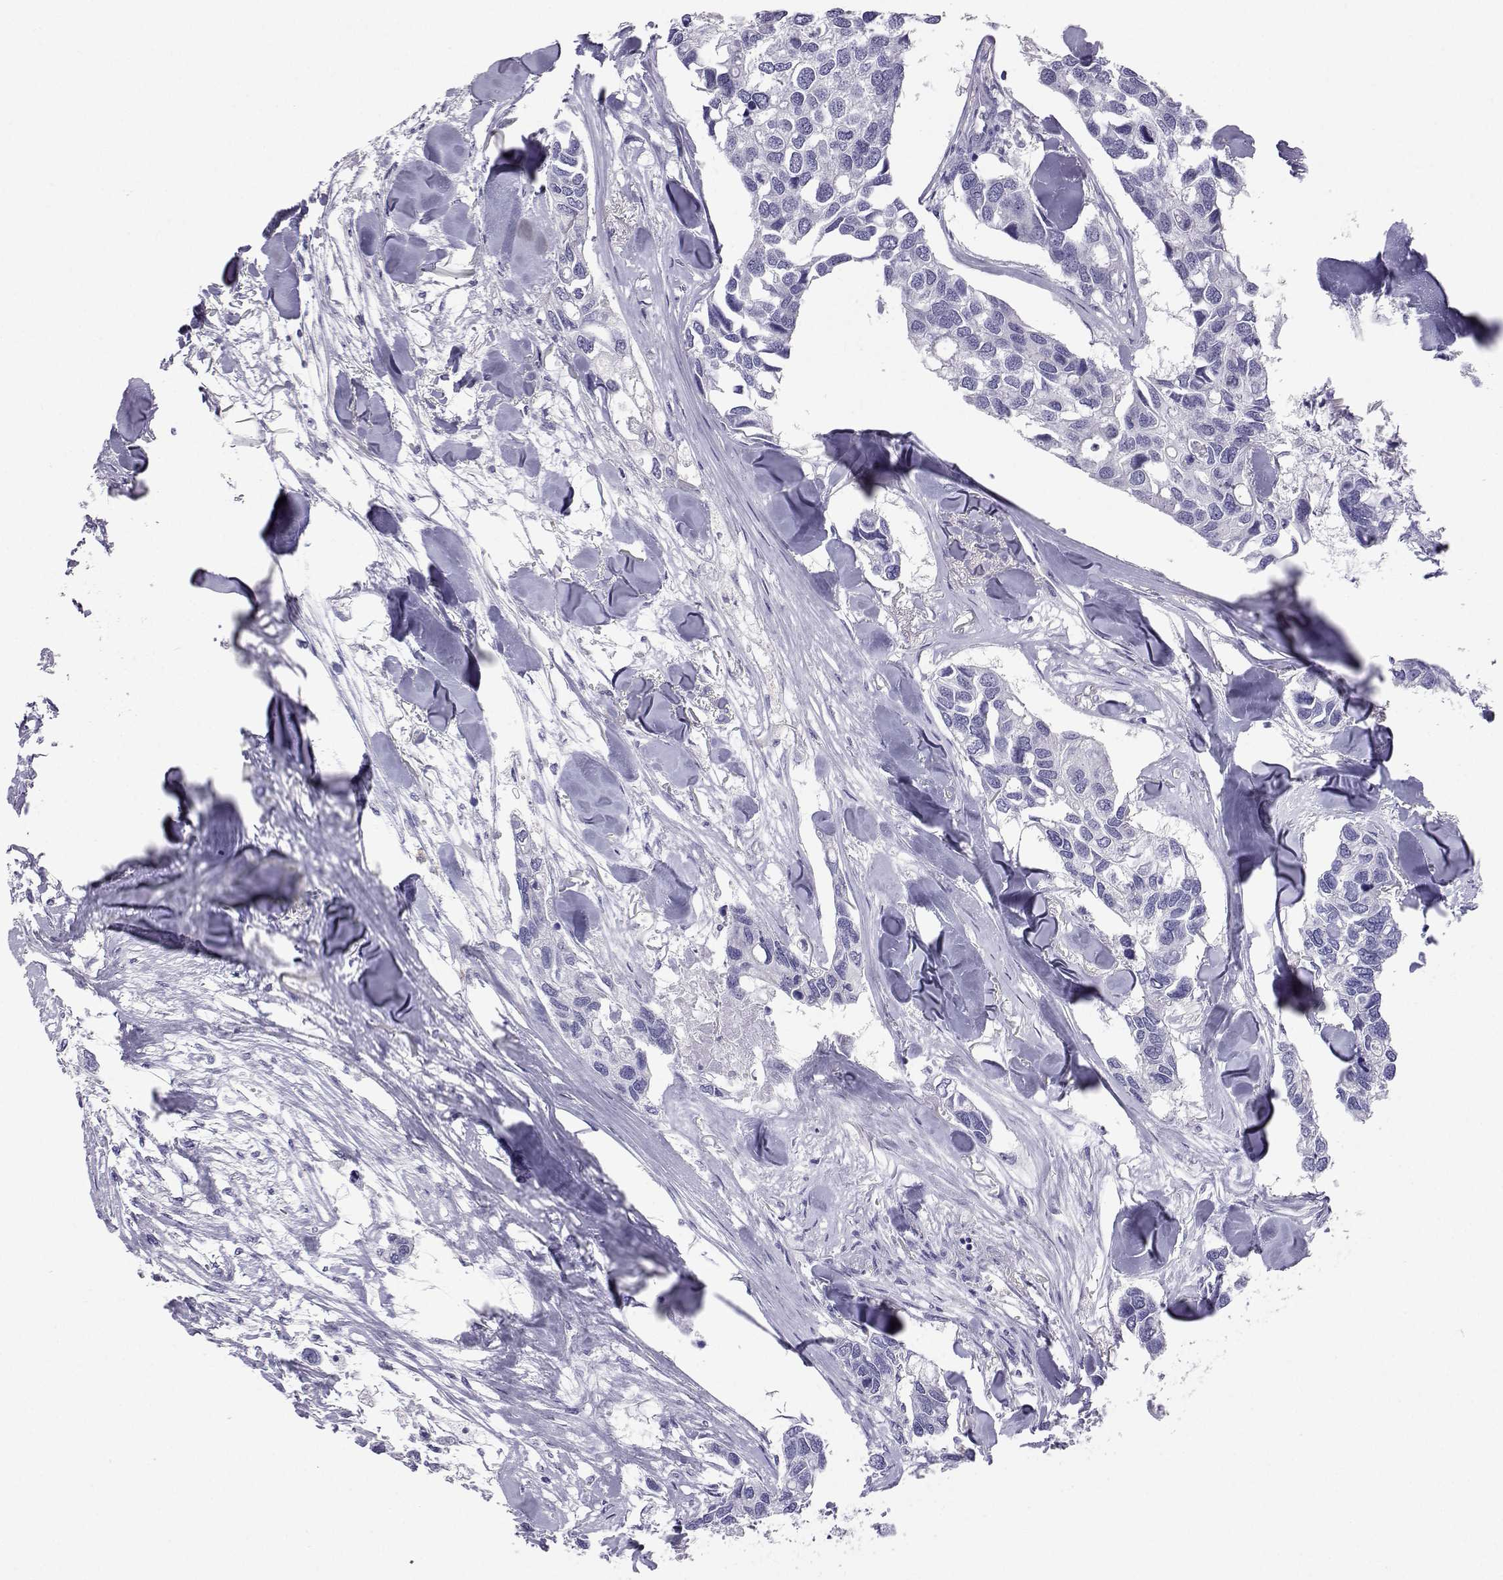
{"staining": {"intensity": "negative", "quantity": "none", "location": "none"}, "tissue": "breast cancer", "cell_type": "Tumor cells", "image_type": "cancer", "snomed": [{"axis": "morphology", "description": "Duct carcinoma"}, {"axis": "topography", "description": "Breast"}], "caption": "Immunohistochemistry of human intraductal carcinoma (breast) demonstrates no expression in tumor cells. The staining is performed using DAB (3,3'-diaminobenzidine) brown chromogen with nuclei counter-stained in using hematoxylin.", "gene": "PLIN4", "patient": {"sex": "female", "age": 83}}